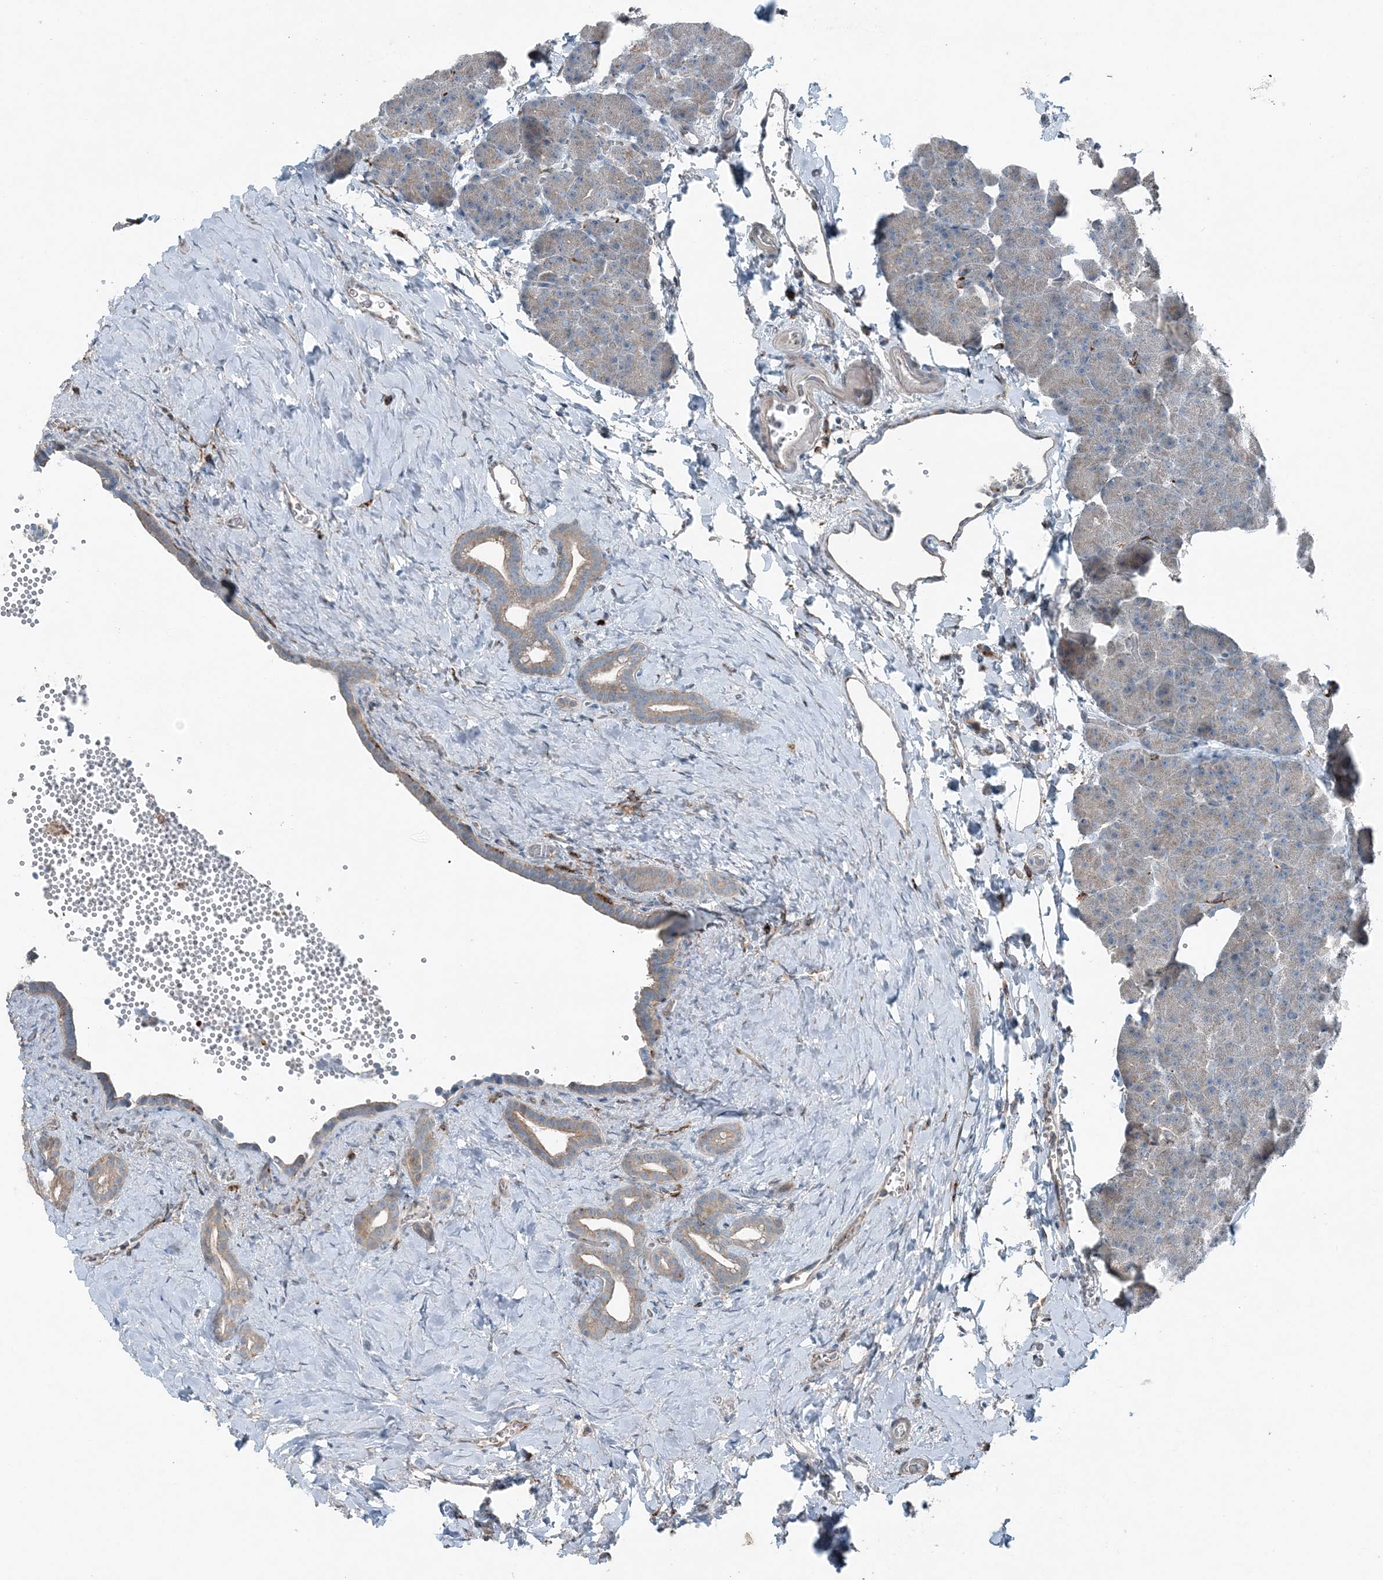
{"staining": {"intensity": "weak", "quantity": "<25%", "location": "cytoplasmic/membranous"}, "tissue": "pancreas", "cell_type": "Exocrine glandular cells", "image_type": "normal", "snomed": [{"axis": "morphology", "description": "Normal tissue, NOS"}, {"axis": "morphology", "description": "Carcinoid, malignant, NOS"}, {"axis": "topography", "description": "Pancreas"}], "caption": "Protein analysis of benign pancreas reveals no significant positivity in exocrine glandular cells.", "gene": "KY", "patient": {"sex": "female", "age": 35}}